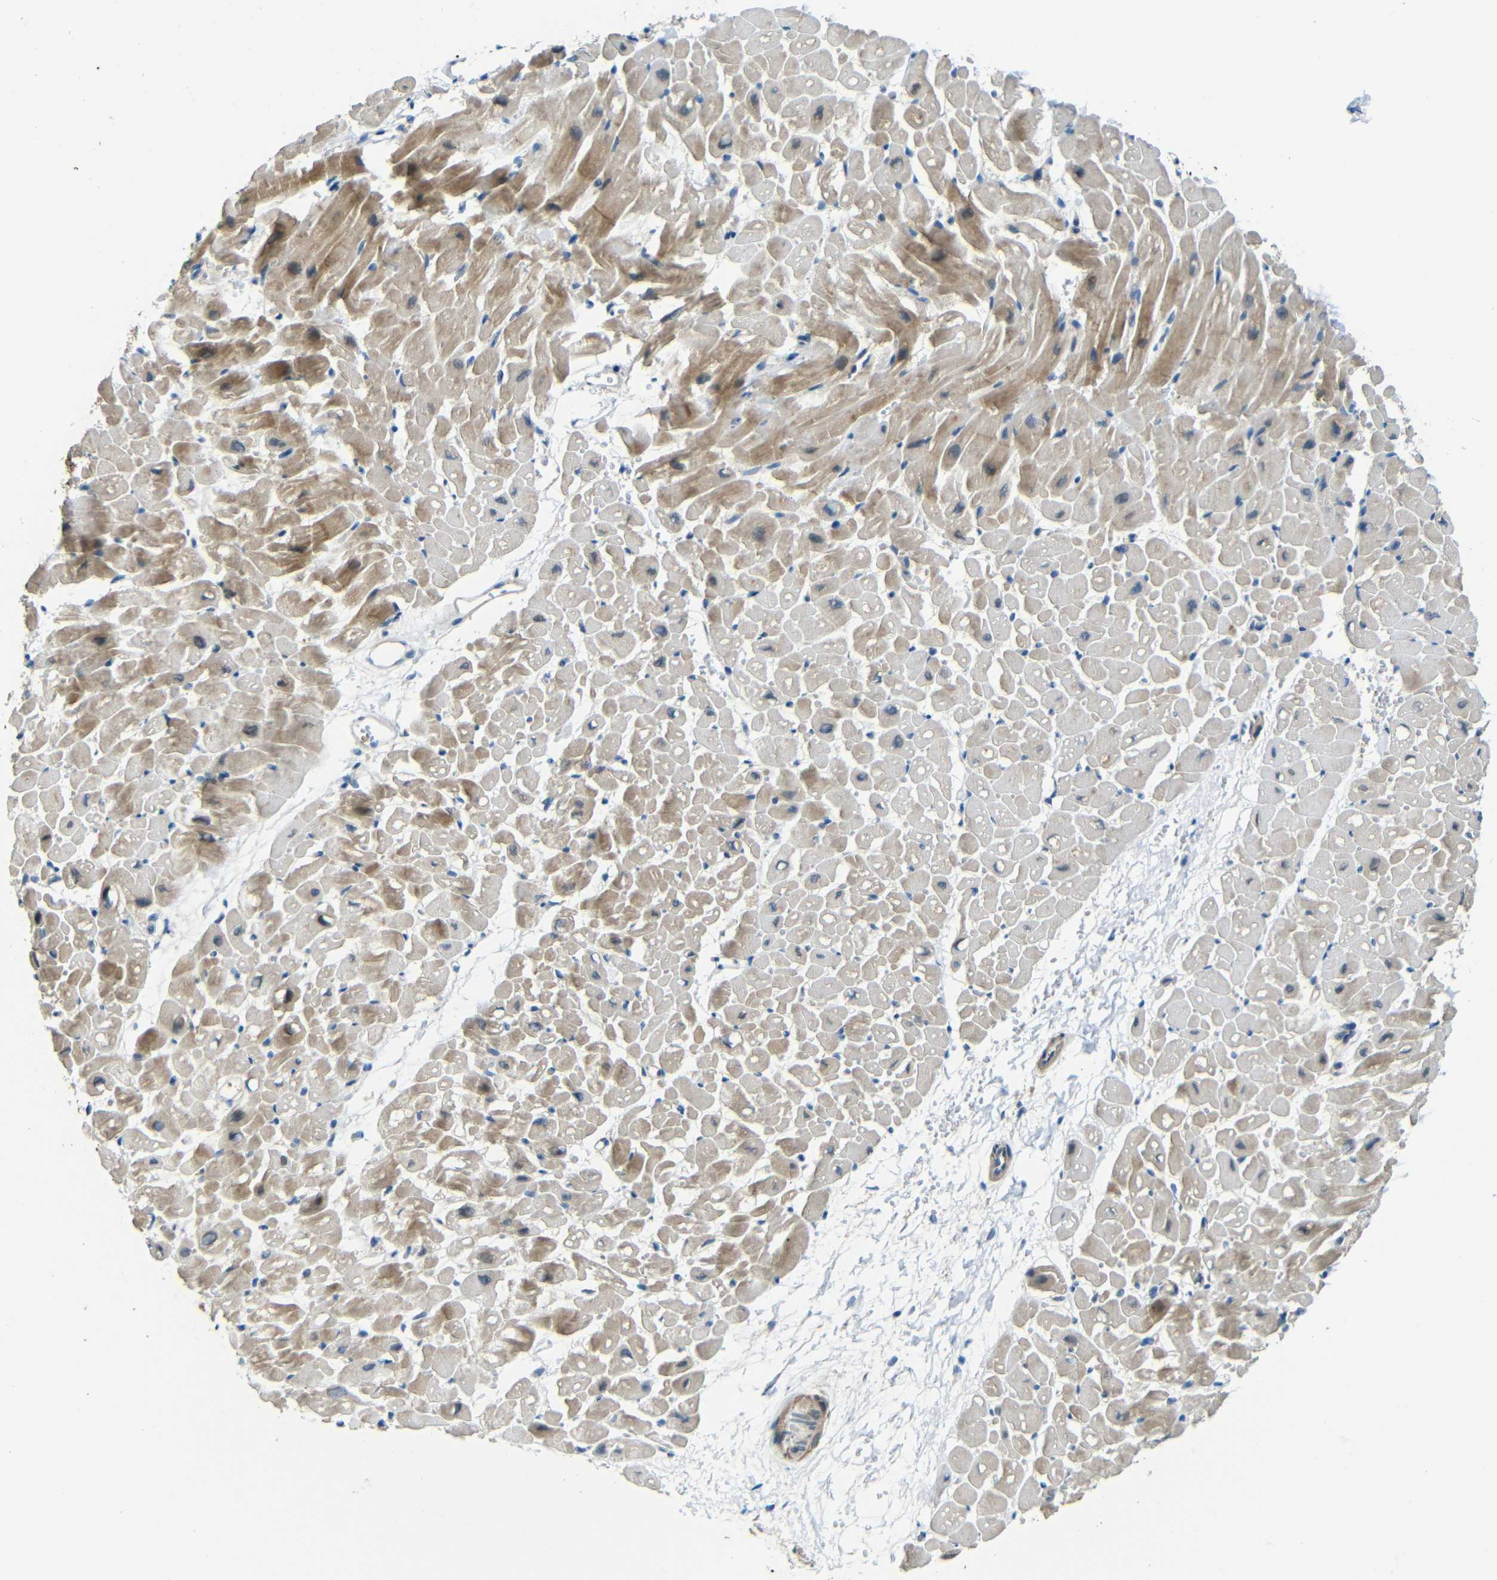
{"staining": {"intensity": "moderate", "quantity": "25%-75%", "location": "cytoplasmic/membranous"}, "tissue": "heart muscle", "cell_type": "Cardiomyocytes", "image_type": "normal", "snomed": [{"axis": "morphology", "description": "Normal tissue, NOS"}, {"axis": "topography", "description": "Heart"}], "caption": "Immunohistochemical staining of unremarkable human heart muscle demonstrates medium levels of moderate cytoplasmic/membranous staining in approximately 25%-75% of cardiomyocytes. (DAB (3,3'-diaminobenzidine) IHC with brightfield microscopy, high magnification).", "gene": "FNDC3A", "patient": {"sex": "male", "age": 45}}